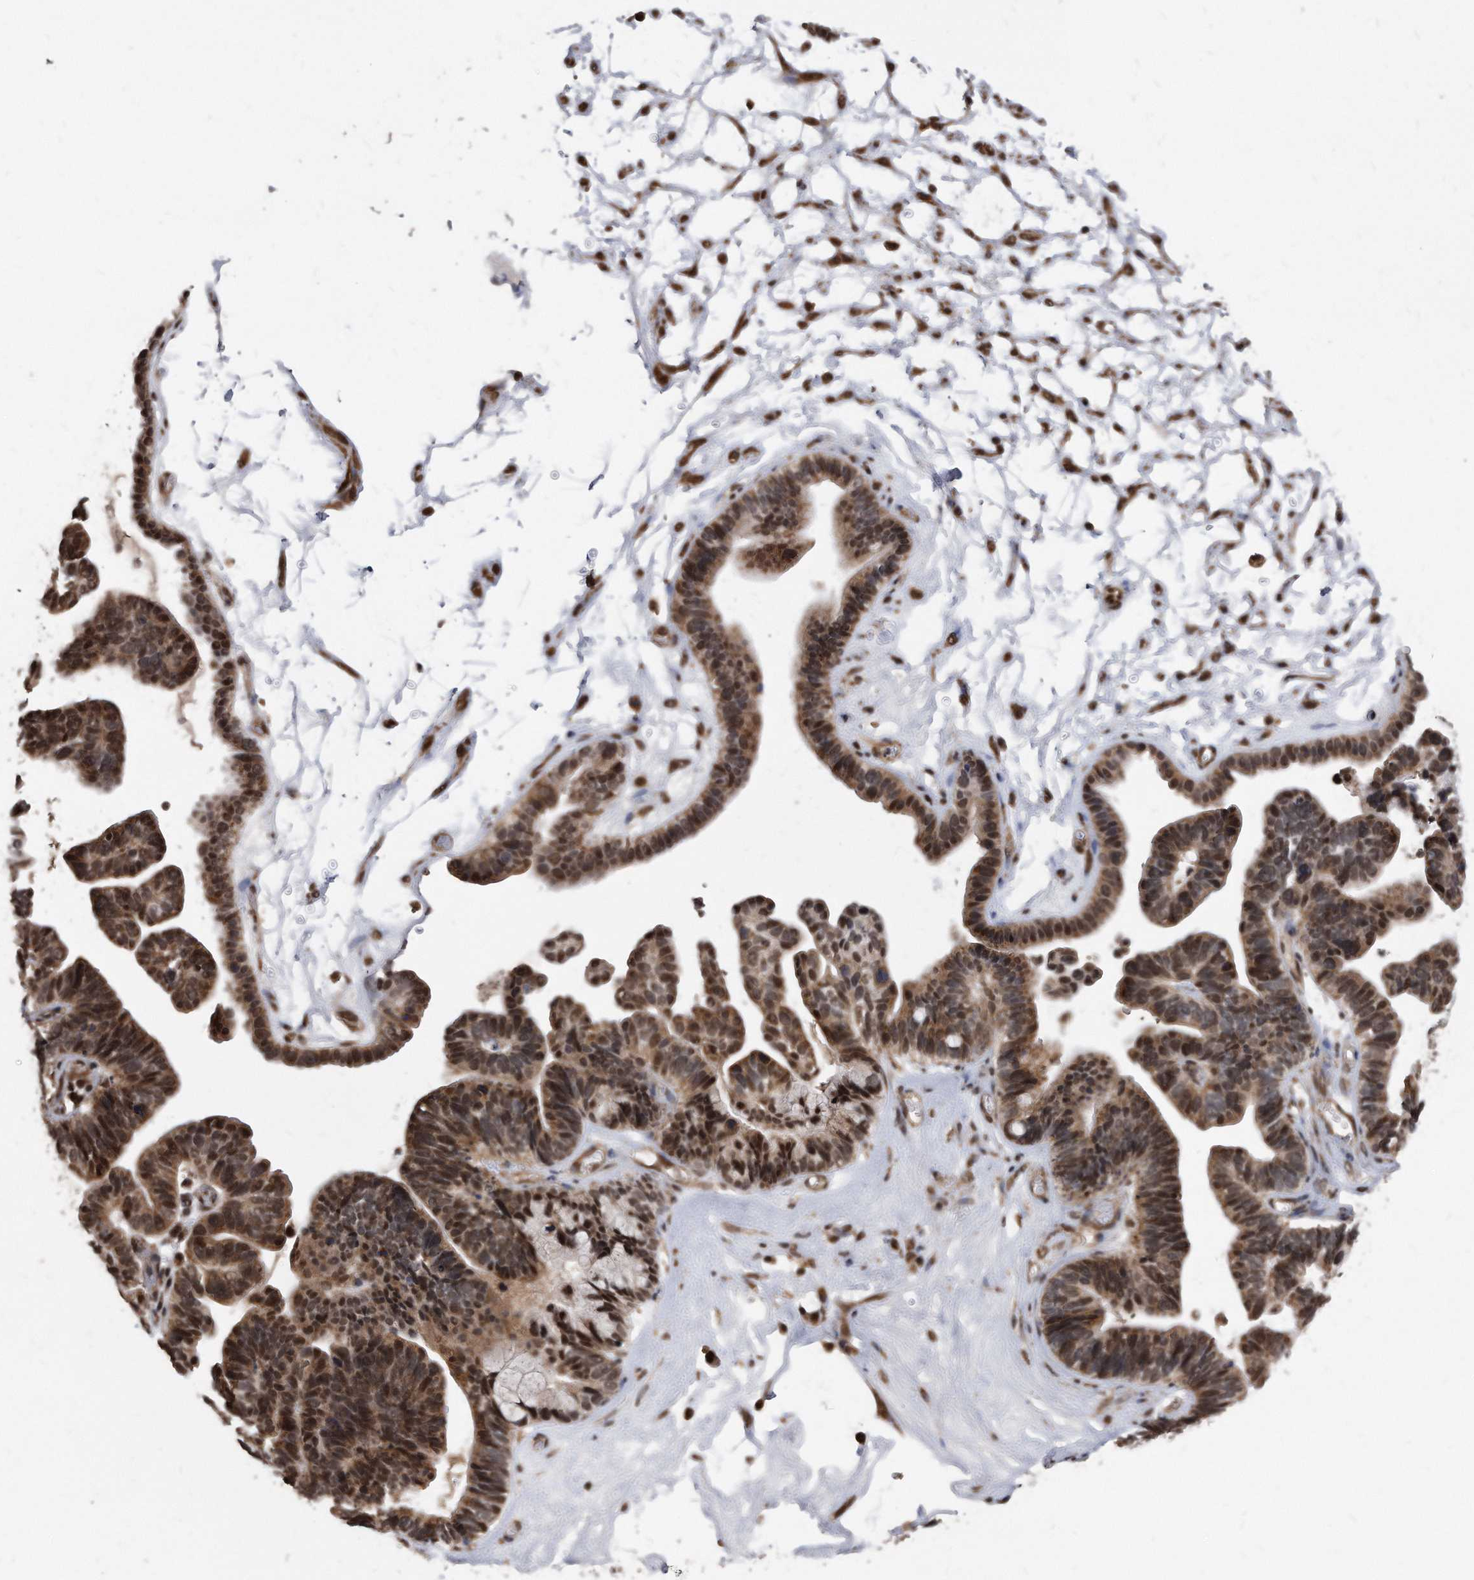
{"staining": {"intensity": "strong", "quantity": ">75%", "location": "cytoplasmic/membranous,nuclear"}, "tissue": "ovarian cancer", "cell_type": "Tumor cells", "image_type": "cancer", "snomed": [{"axis": "morphology", "description": "Cystadenocarcinoma, serous, NOS"}, {"axis": "topography", "description": "Ovary"}], "caption": "Human ovarian cancer (serous cystadenocarcinoma) stained for a protein (brown) demonstrates strong cytoplasmic/membranous and nuclear positive expression in approximately >75% of tumor cells.", "gene": "DUSP22", "patient": {"sex": "female", "age": 56}}